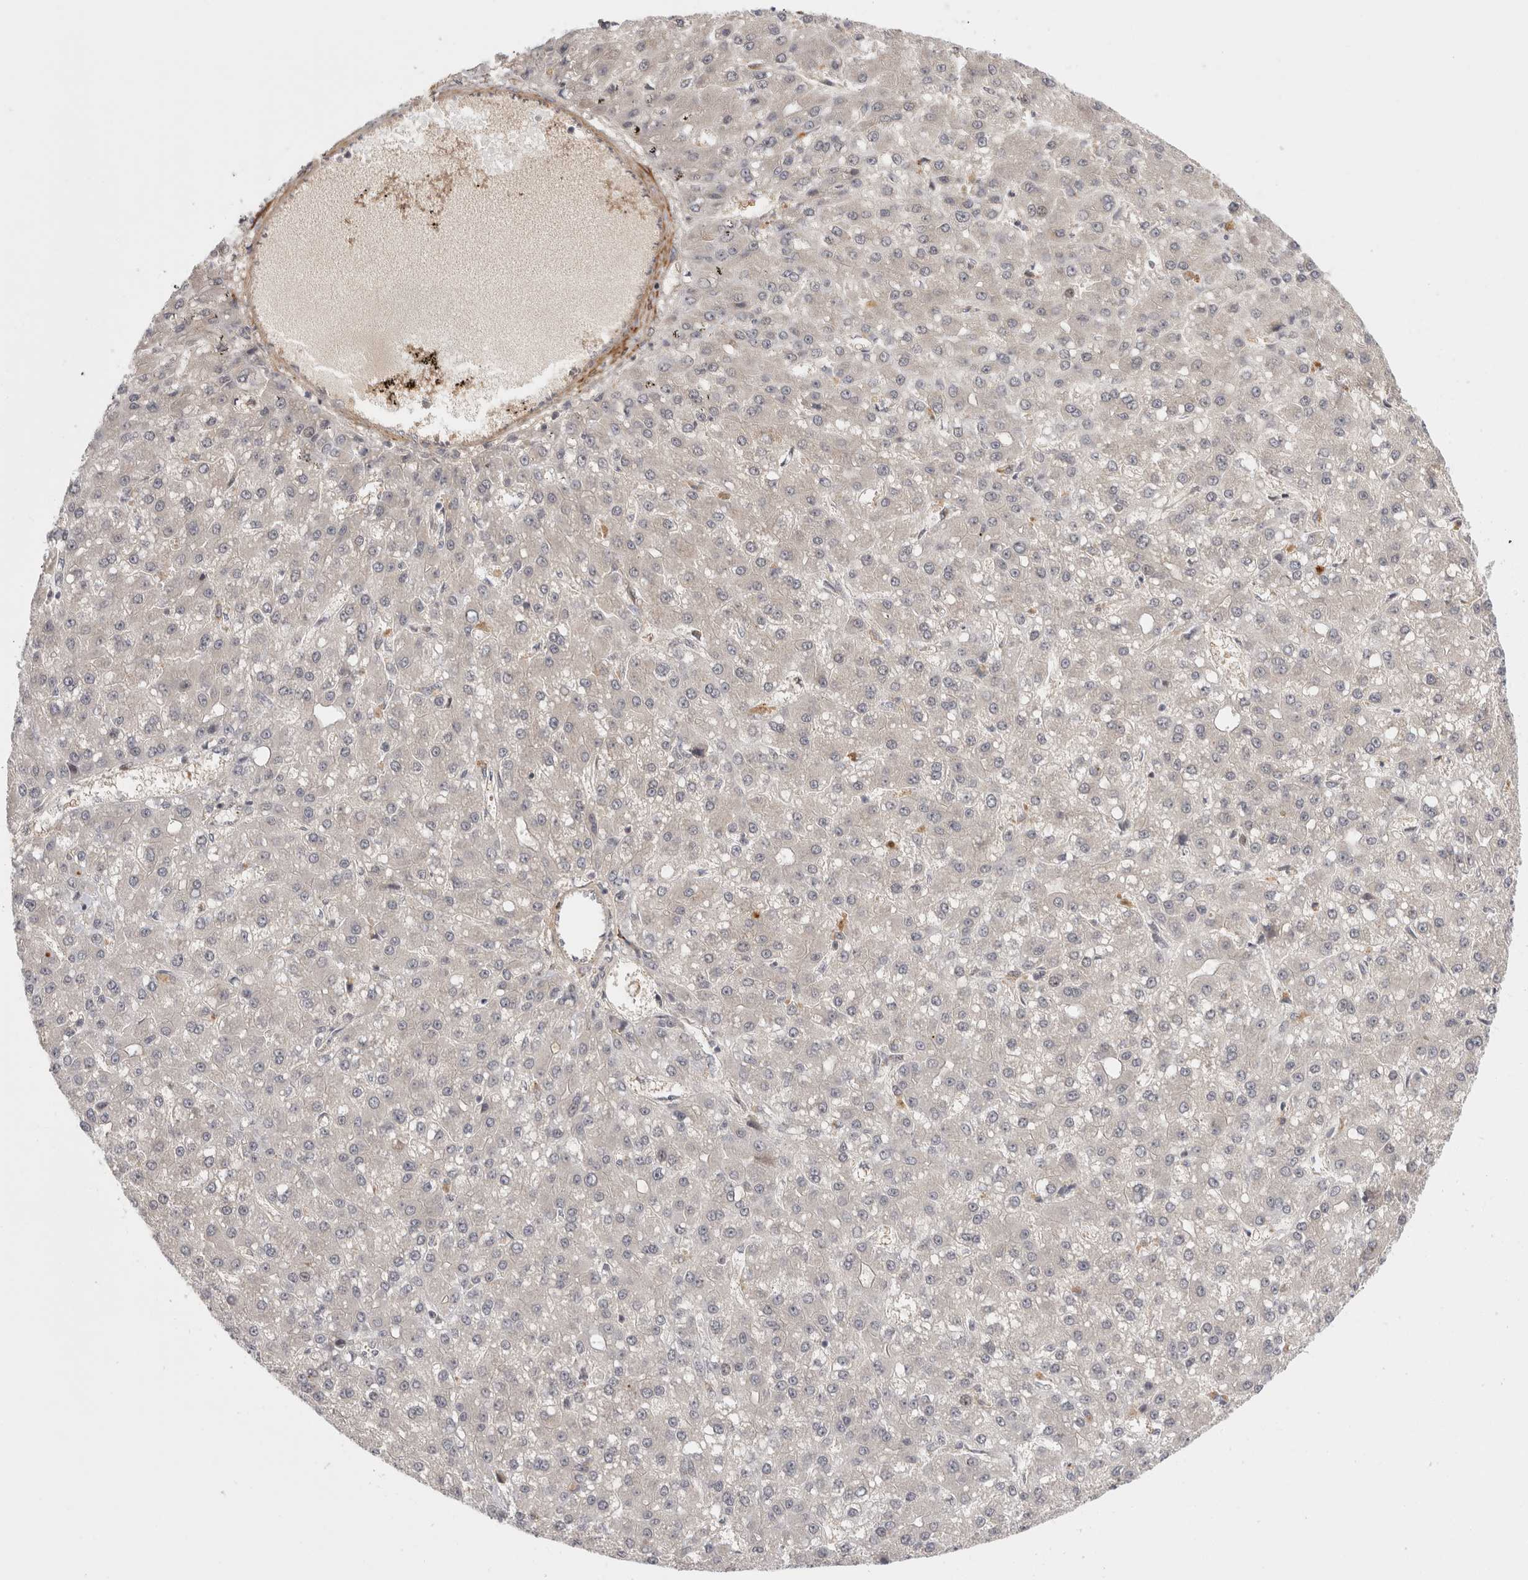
{"staining": {"intensity": "negative", "quantity": "none", "location": "none"}, "tissue": "liver cancer", "cell_type": "Tumor cells", "image_type": "cancer", "snomed": [{"axis": "morphology", "description": "Carcinoma, Hepatocellular, NOS"}, {"axis": "topography", "description": "Liver"}], "caption": "A high-resolution histopathology image shows IHC staining of hepatocellular carcinoma (liver), which displays no significant positivity in tumor cells.", "gene": "ZNF318", "patient": {"sex": "male", "age": 67}}